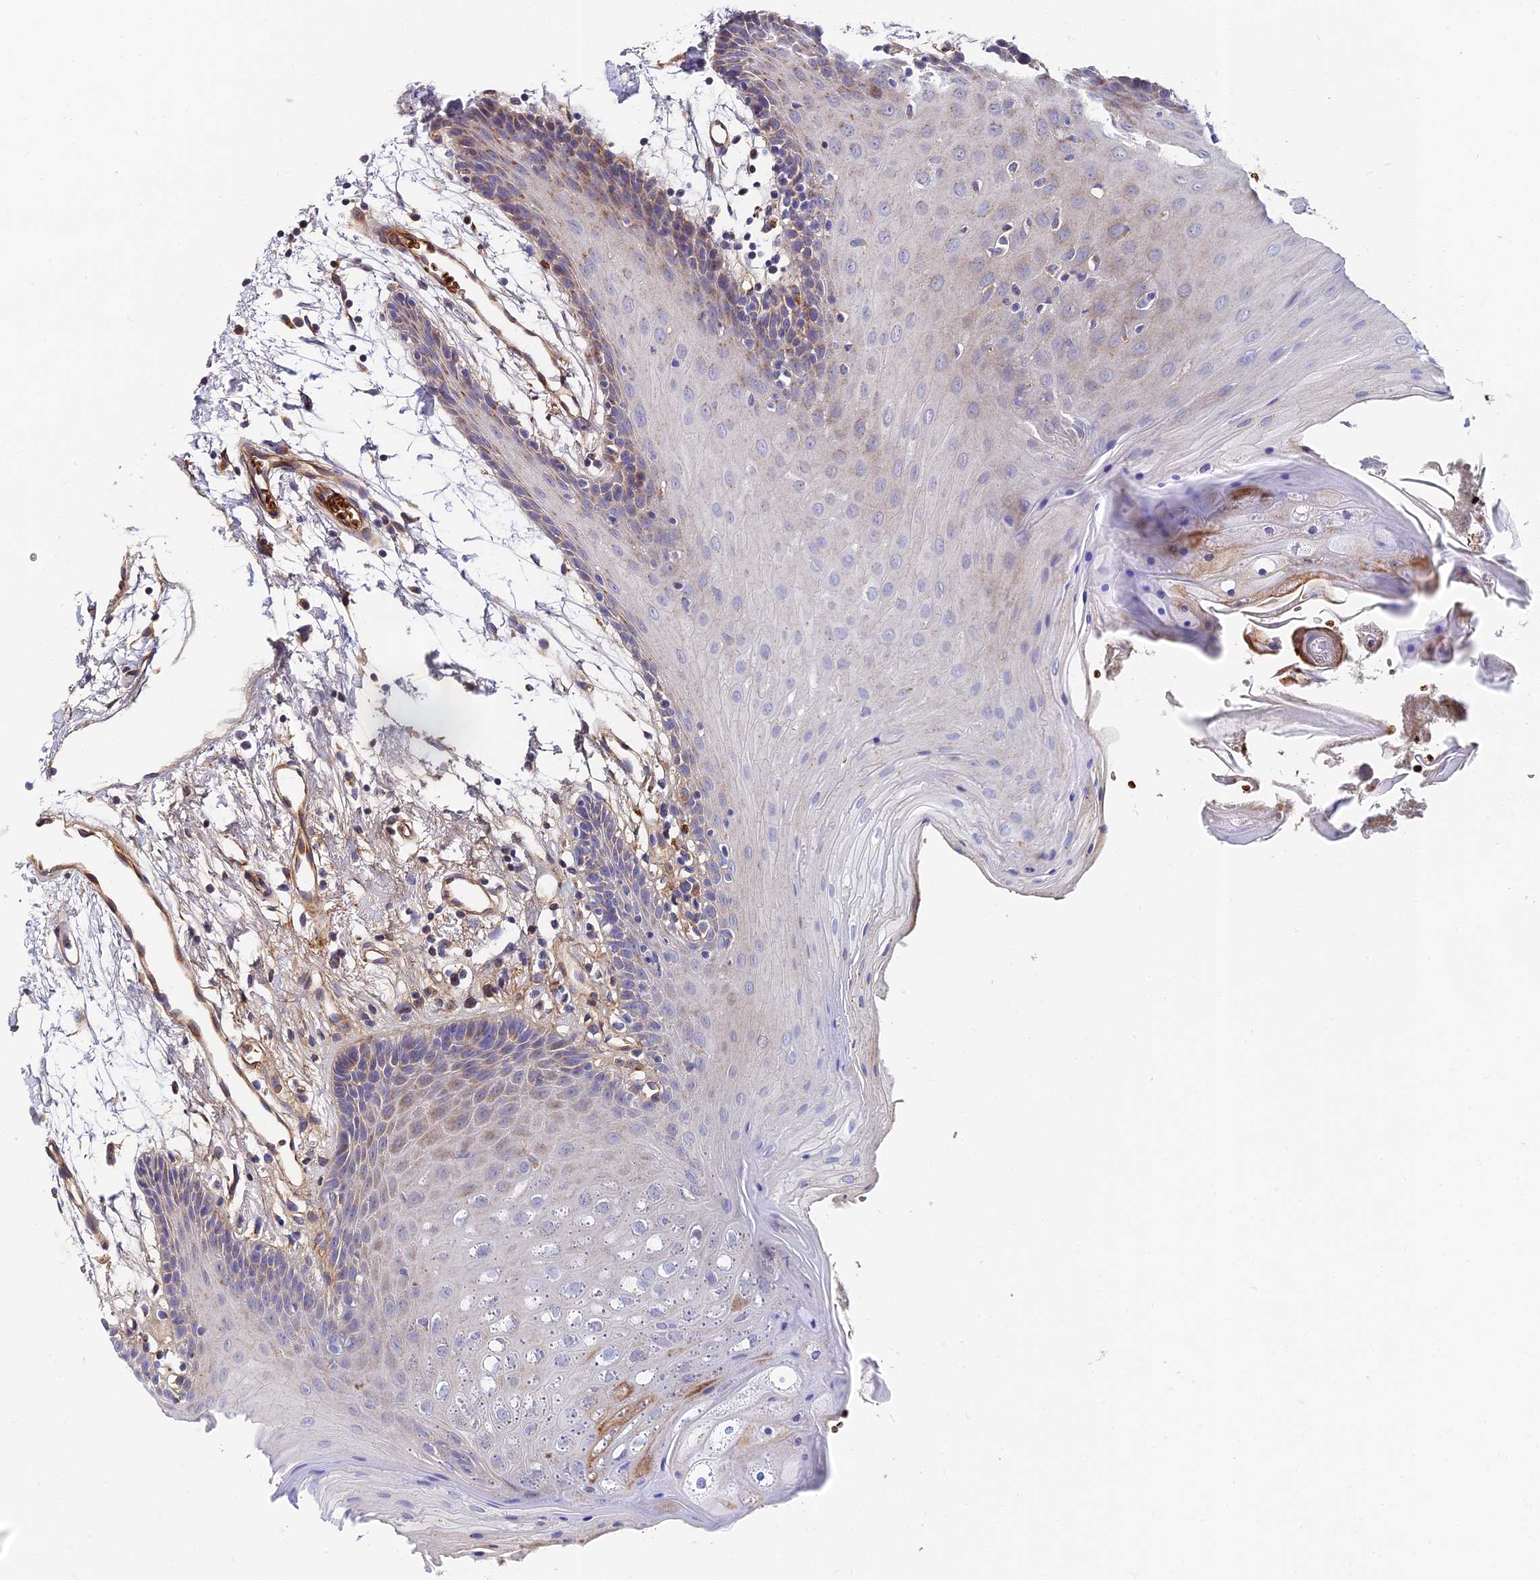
{"staining": {"intensity": "weak", "quantity": "<25%", "location": "cytoplasmic/membranous"}, "tissue": "oral mucosa", "cell_type": "Squamous epithelial cells", "image_type": "normal", "snomed": [{"axis": "morphology", "description": "Normal tissue, NOS"}, {"axis": "topography", "description": "Skeletal muscle"}, {"axis": "topography", "description": "Oral tissue"}, {"axis": "topography", "description": "Salivary gland"}, {"axis": "topography", "description": "Peripheral nerve tissue"}], "caption": "Immunohistochemistry (IHC) micrograph of unremarkable human oral mucosa stained for a protein (brown), which displays no positivity in squamous epithelial cells. The staining was performed using DAB (3,3'-diaminobenzidine) to visualize the protein expression in brown, while the nuclei were stained in blue with hematoxylin (Magnification: 20x).", "gene": "ADGRF3", "patient": {"sex": "male", "age": 54}}